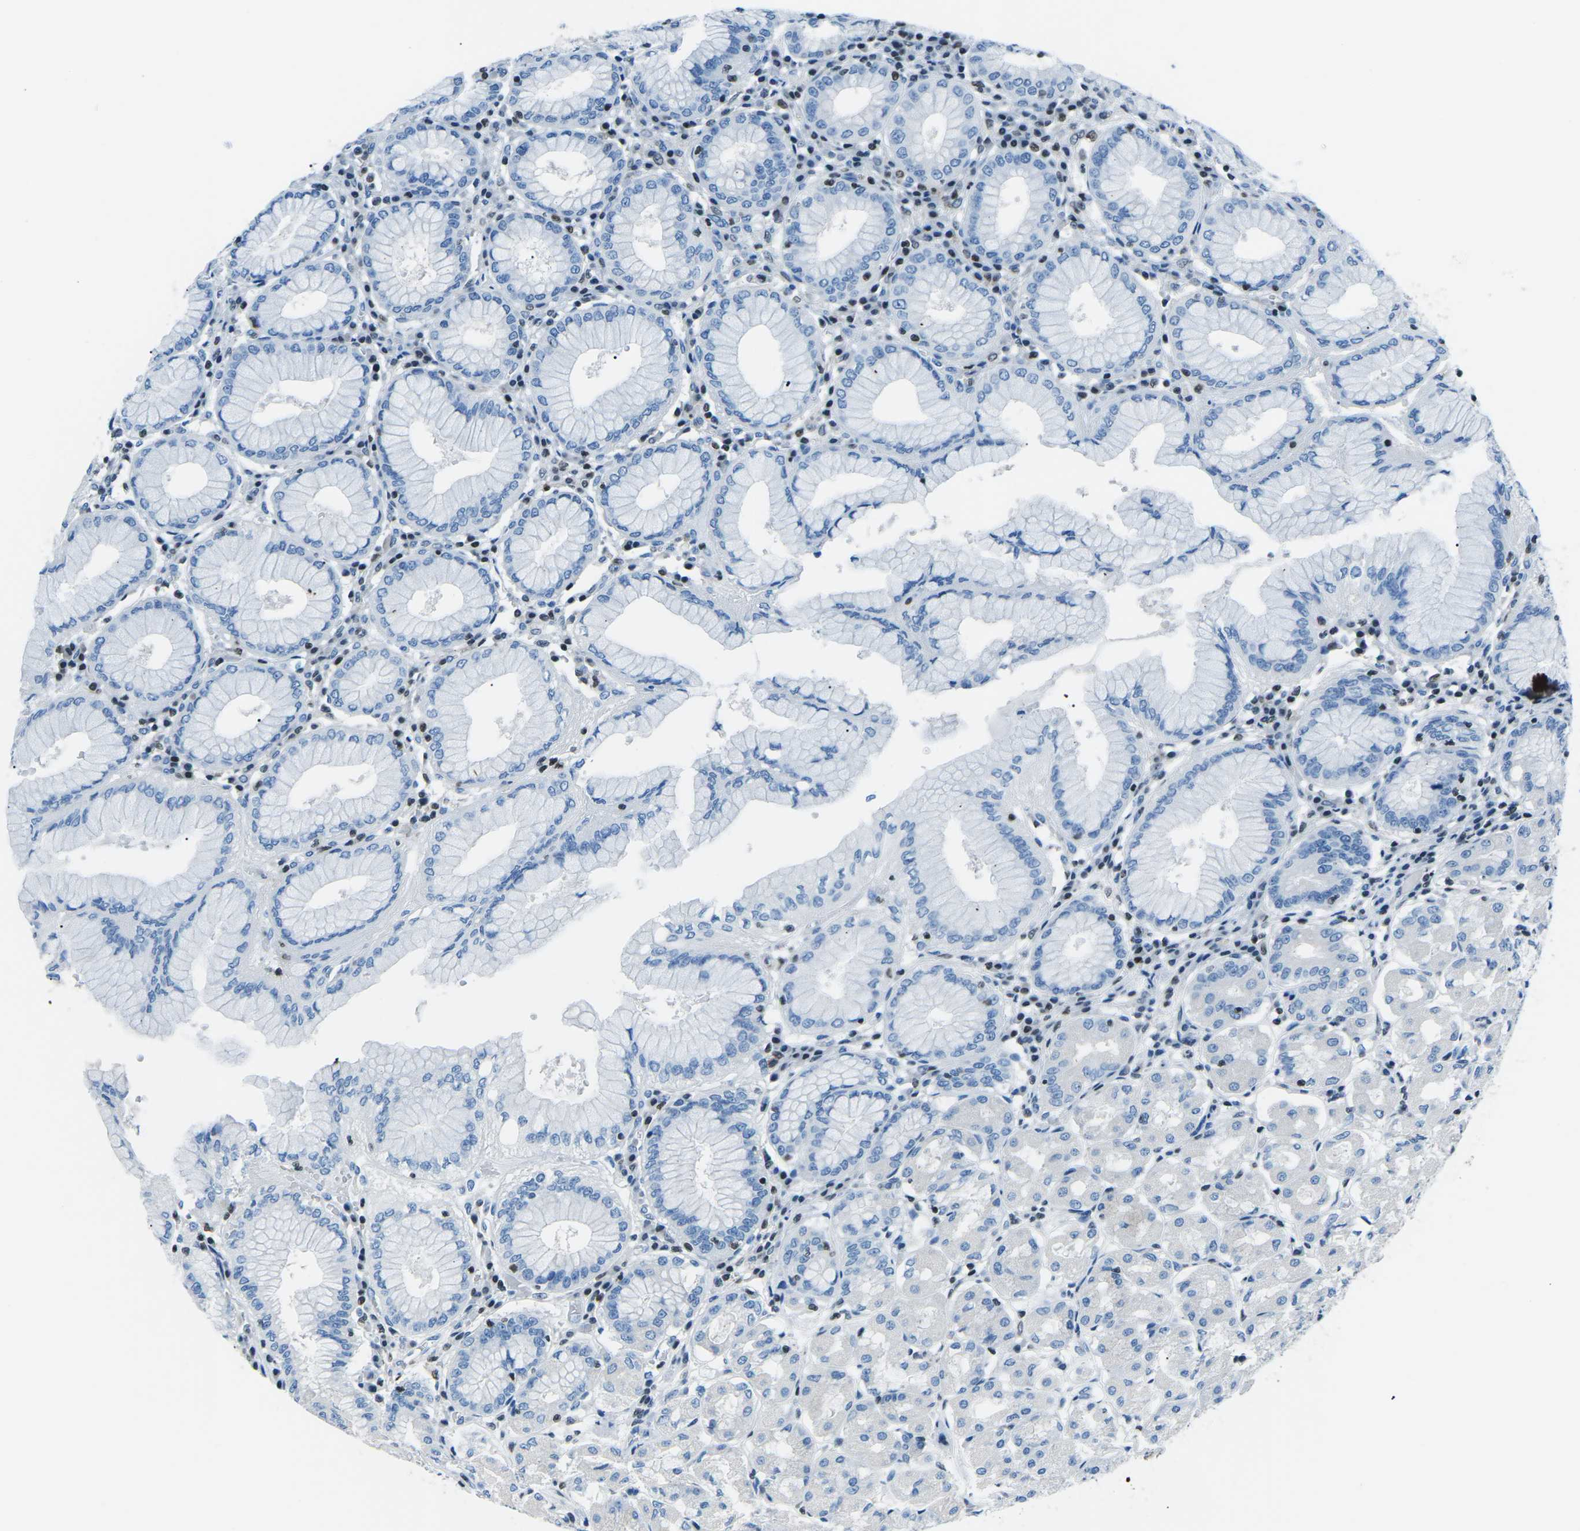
{"staining": {"intensity": "negative", "quantity": "none", "location": "none"}, "tissue": "stomach", "cell_type": "Glandular cells", "image_type": "normal", "snomed": [{"axis": "morphology", "description": "Normal tissue, NOS"}, {"axis": "topography", "description": "Stomach"}, {"axis": "topography", "description": "Stomach, lower"}], "caption": "IHC micrograph of benign stomach stained for a protein (brown), which demonstrates no staining in glandular cells. (Stains: DAB (3,3'-diaminobenzidine) immunohistochemistry with hematoxylin counter stain, Microscopy: brightfield microscopy at high magnification).", "gene": "CELF2", "patient": {"sex": "female", "age": 56}}